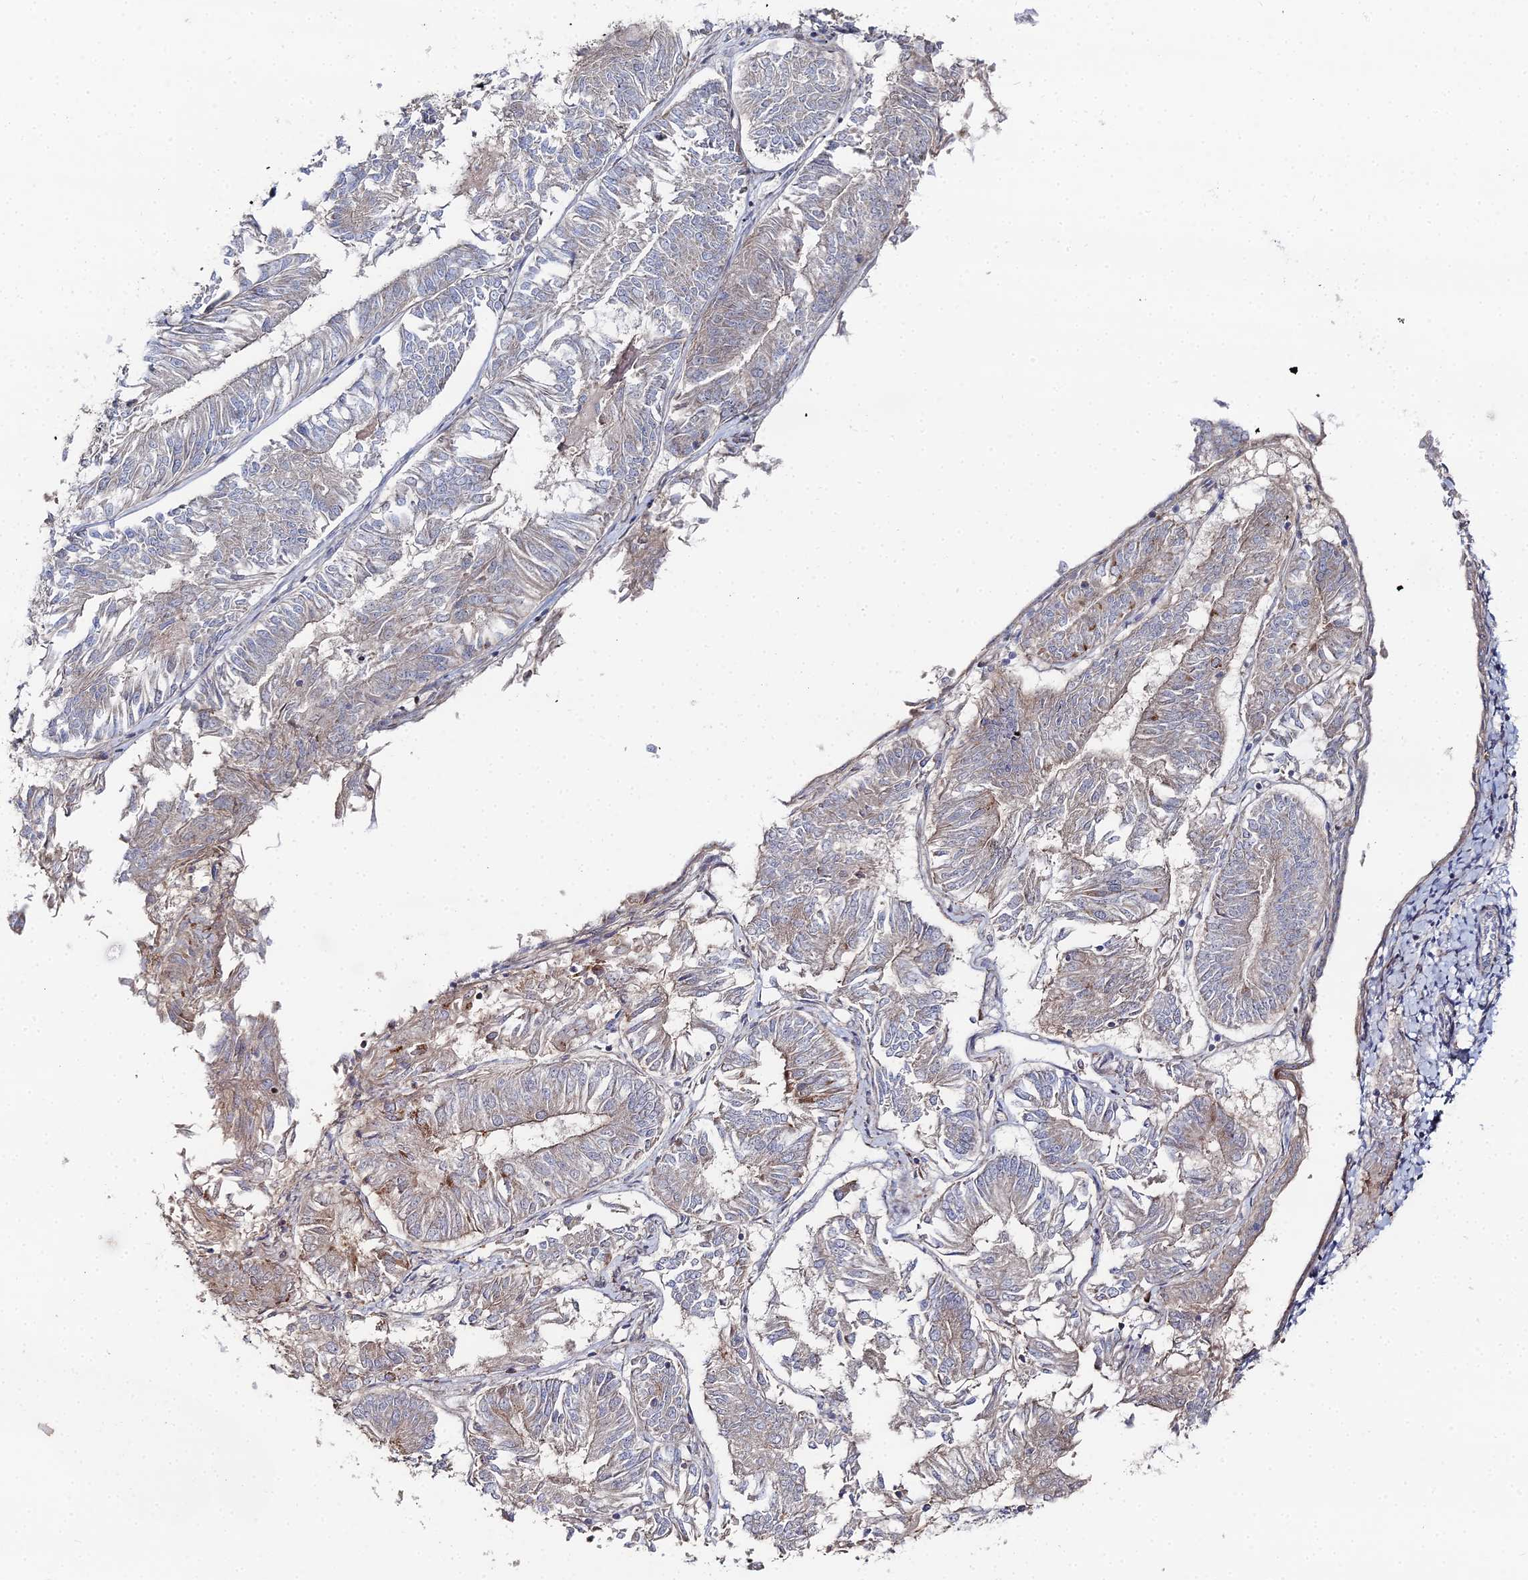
{"staining": {"intensity": "weak", "quantity": "<25%", "location": "cytoplasmic/membranous"}, "tissue": "endometrial cancer", "cell_type": "Tumor cells", "image_type": "cancer", "snomed": [{"axis": "morphology", "description": "Adenocarcinoma, NOS"}, {"axis": "topography", "description": "Endometrium"}], "caption": "This is an IHC photomicrograph of endometrial cancer (adenocarcinoma). There is no expression in tumor cells.", "gene": "SGMS1", "patient": {"sex": "female", "age": 58}}